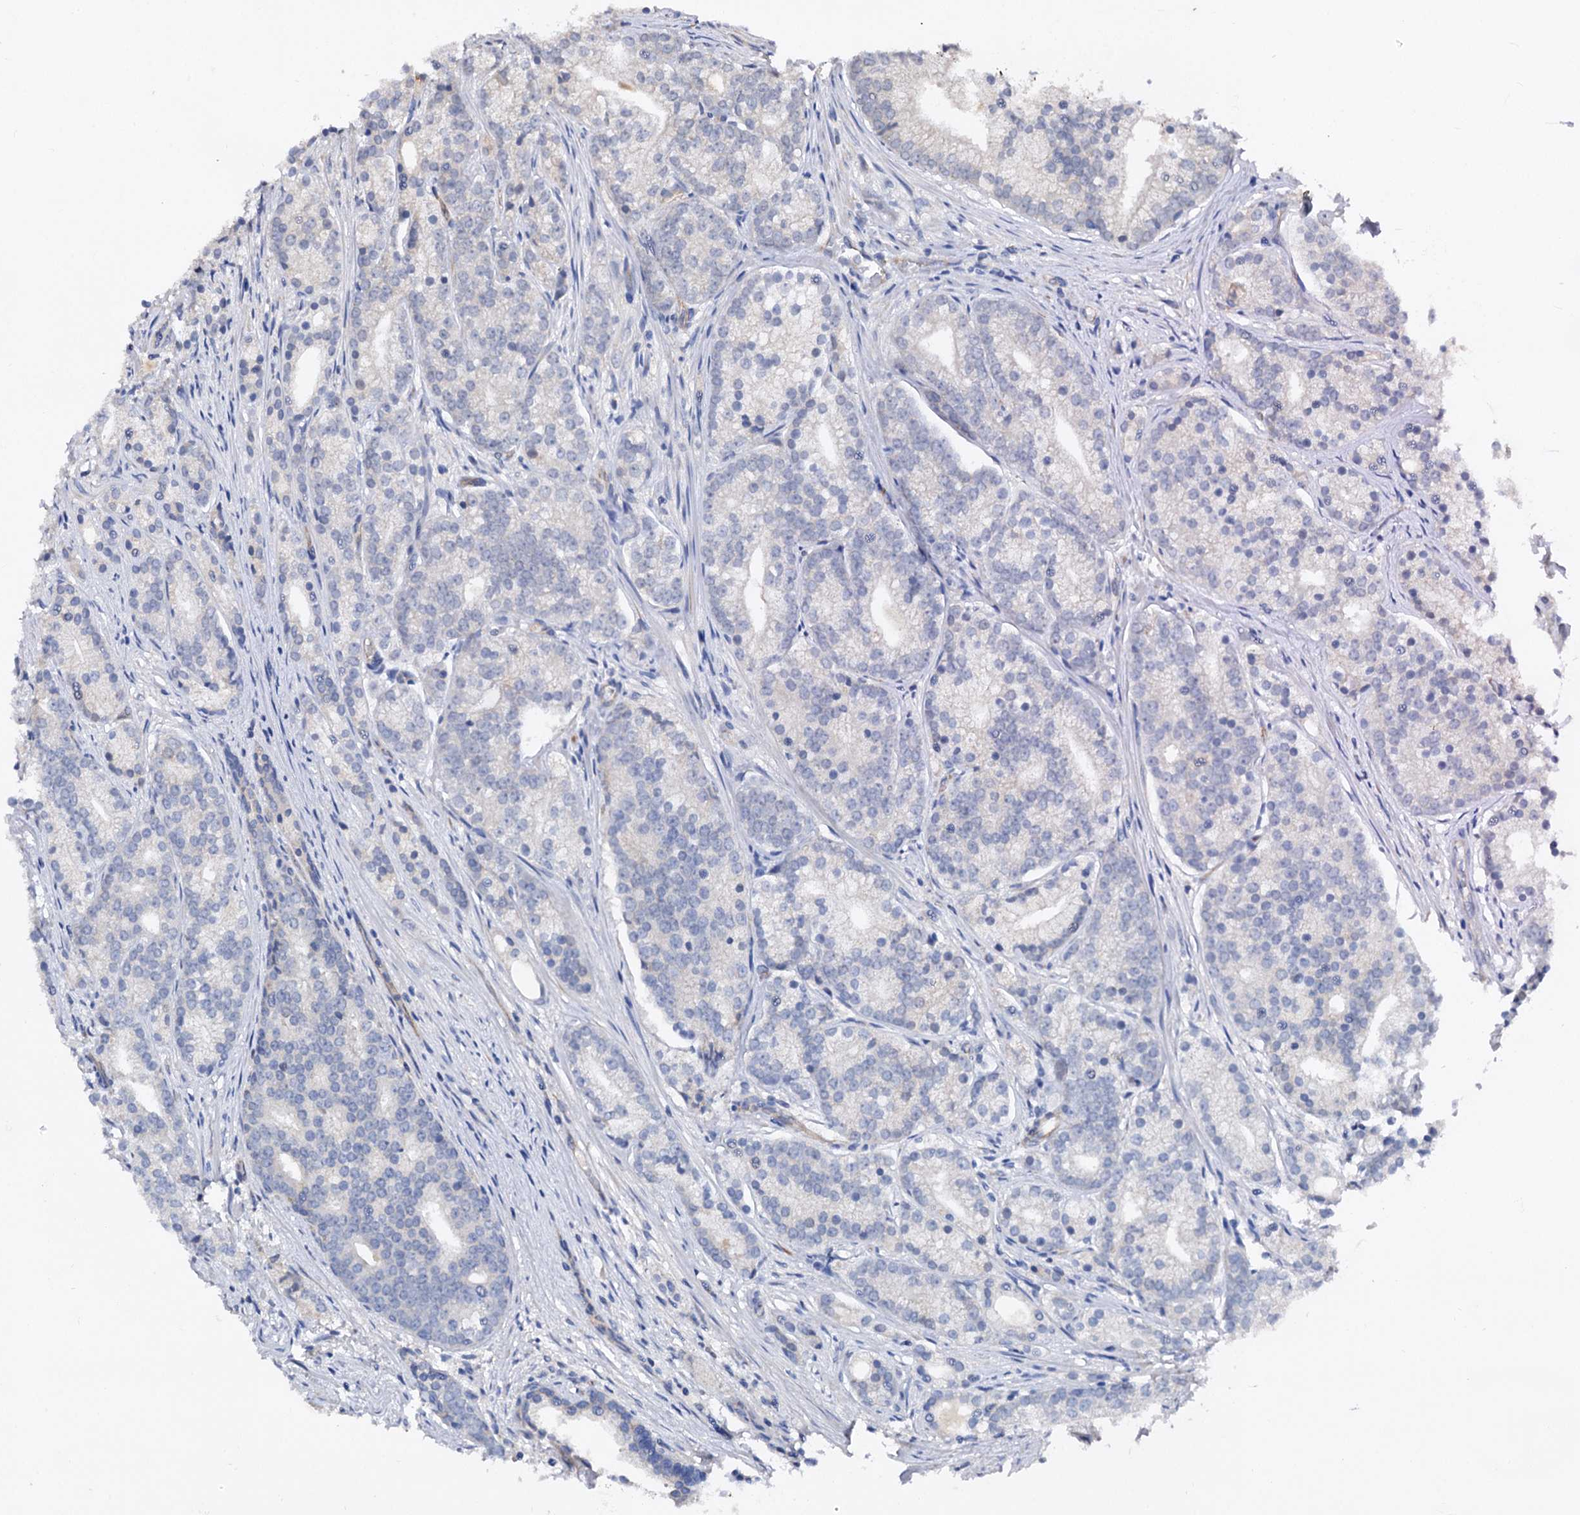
{"staining": {"intensity": "negative", "quantity": "none", "location": "none"}, "tissue": "prostate cancer", "cell_type": "Tumor cells", "image_type": "cancer", "snomed": [{"axis": "morphology", "description": "Adenocarcinoma, Low grade"}, {"axis": "topography", "description": "Prostate"}], "caption": "Immunohistochemical staining of human prostate low-grade adenocarcinoma reveals no significant staining in tumor cells.", "gene": "TEX9", "patient": {"sex": "male", "age": 71}}